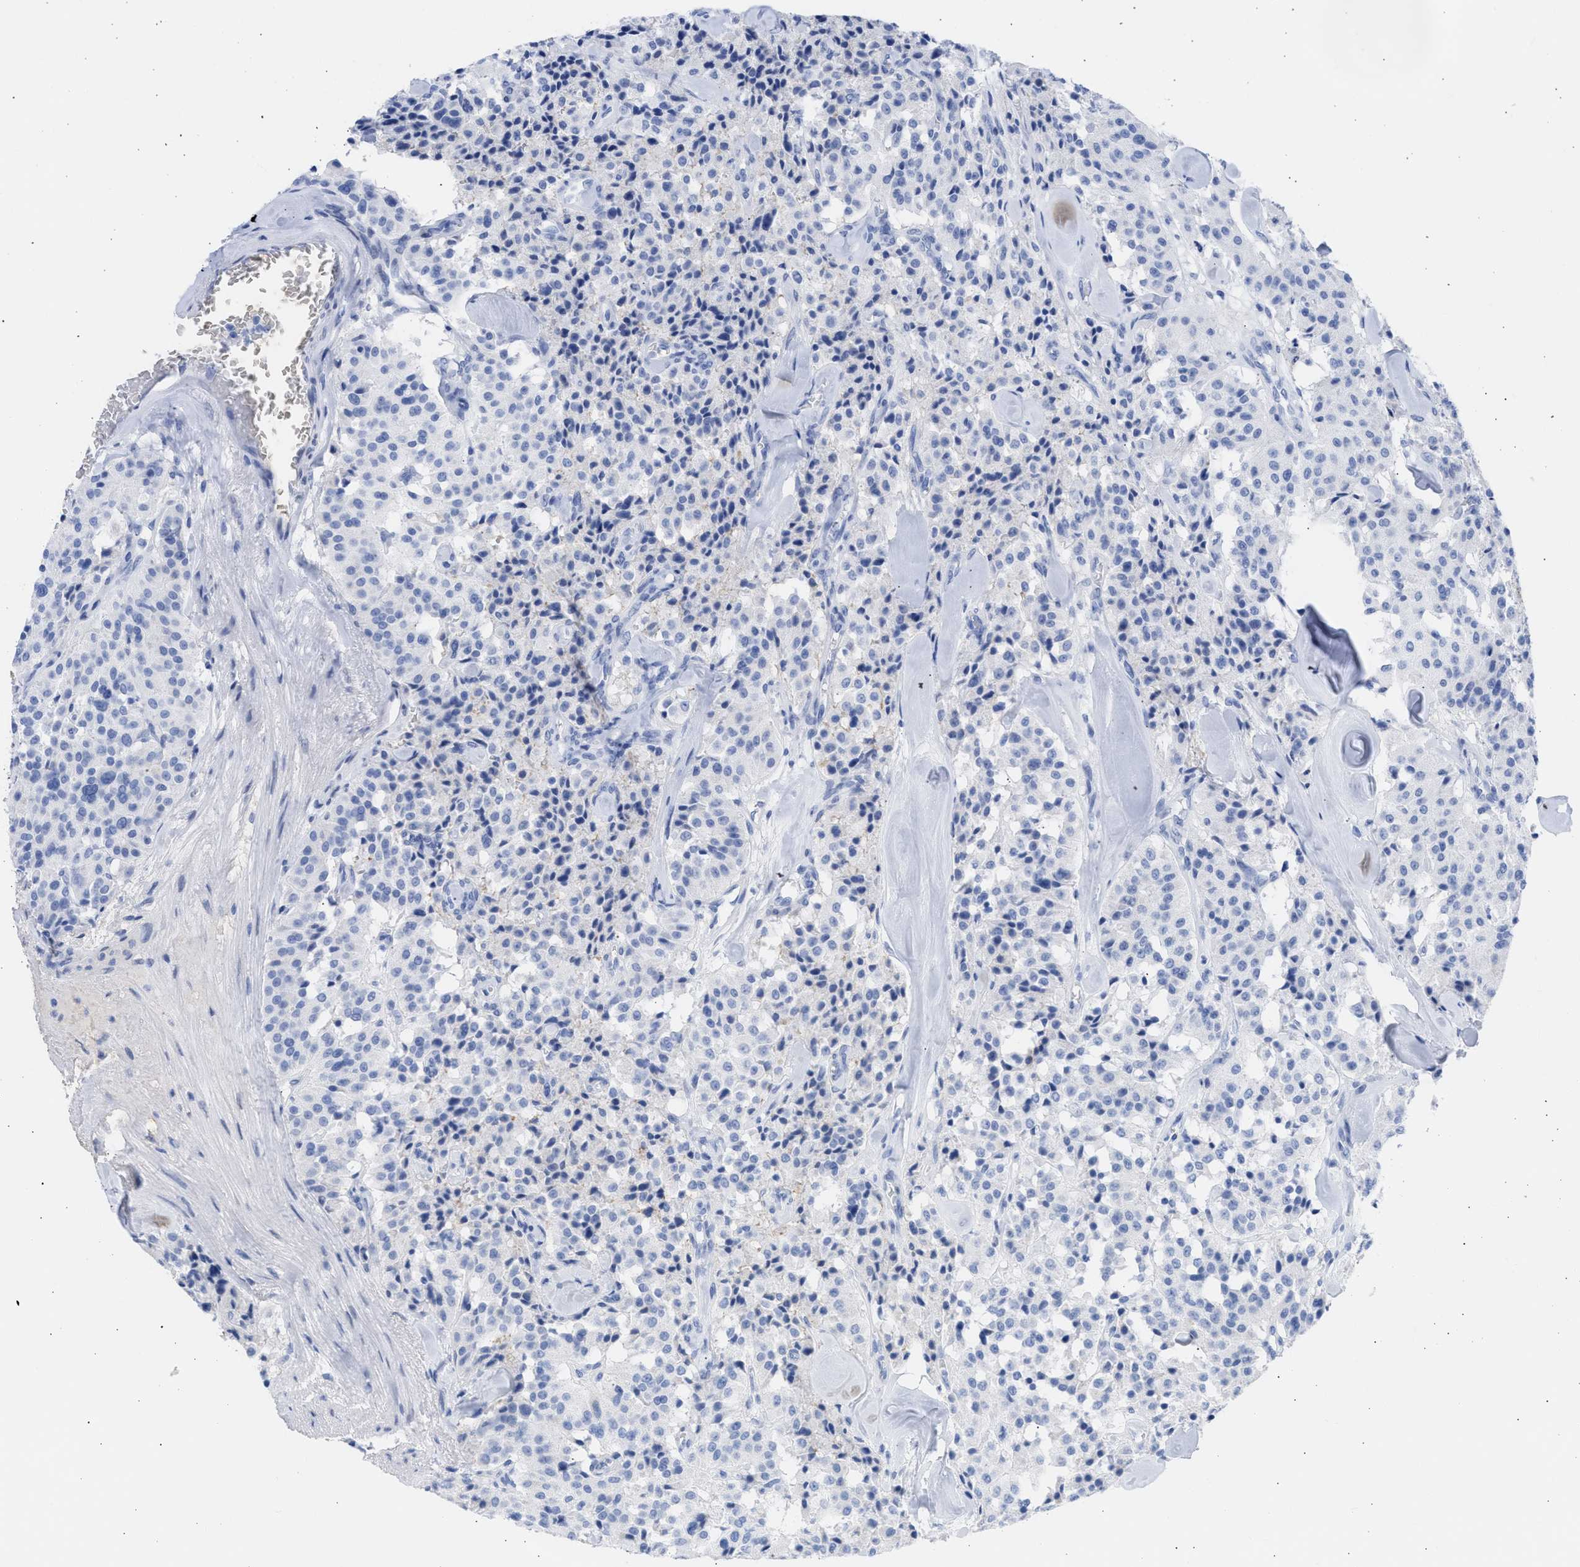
{"staining": {"intensity": "negative", "quantity": "none", "location": "none"}, "tissue": "carcinoid", "cell_type": "Tumor cells", "image_type": "cancer", "snomed": [{"axis": "morphology", "description": "Carcinoid, malignant, NOS"}, {"axis": "topography", "description": "Lung"}], "caption": "Immunohistochemical staining of human carcinoid demonstrates no significant staining in tumor cells. The staining was performed using DAB to visualize the protein expression in brown, while the nuclei were stained in blue with hematoxylin (Magnification: 20x).", "gene": "RSPH1", "patient": {"sex": "male", "age": 30}}